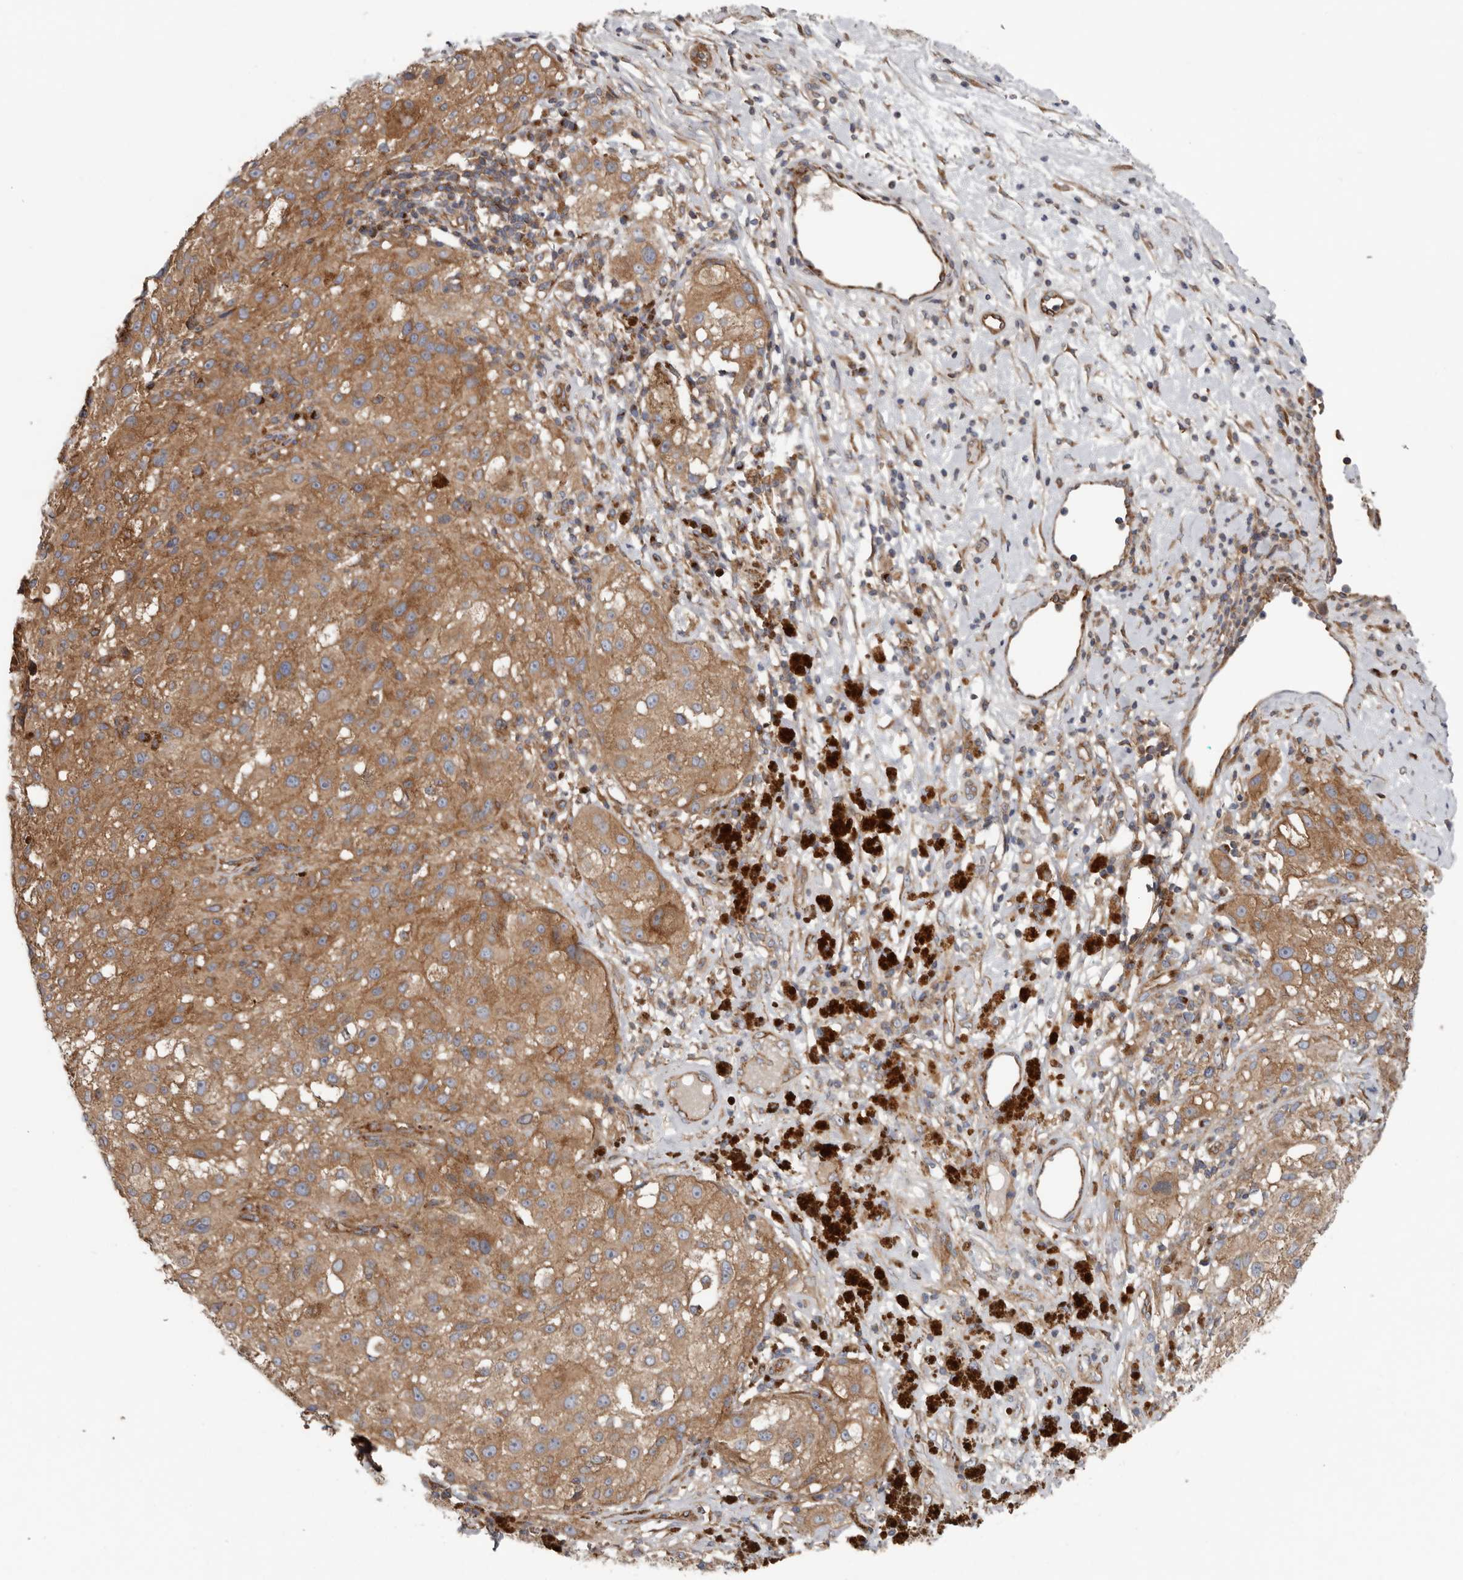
{"staining": {"intensity": "moderate", "quantity": ">75%", "location": "cytoplasmic/membranous"}, "tissue": "melanoma", "cell_type": "Tumor cells", "image_type": "cancer", "snomed": [{"axis": "morphology", "description": "Necrosis, NOS"}, {"axis": "morphology", "description": "Malignant melanoma, NOS"}, {"axis": "topography", "description": "Skin"}], "caption": "Immunohistochemical staining of malignant melanoma demonstrates moderate cytoplasmic/membranous protein staining in approximately >75% of tumor cells.", "gene": "LUZP1", "patient": {"sex": "female", "age": 87}}